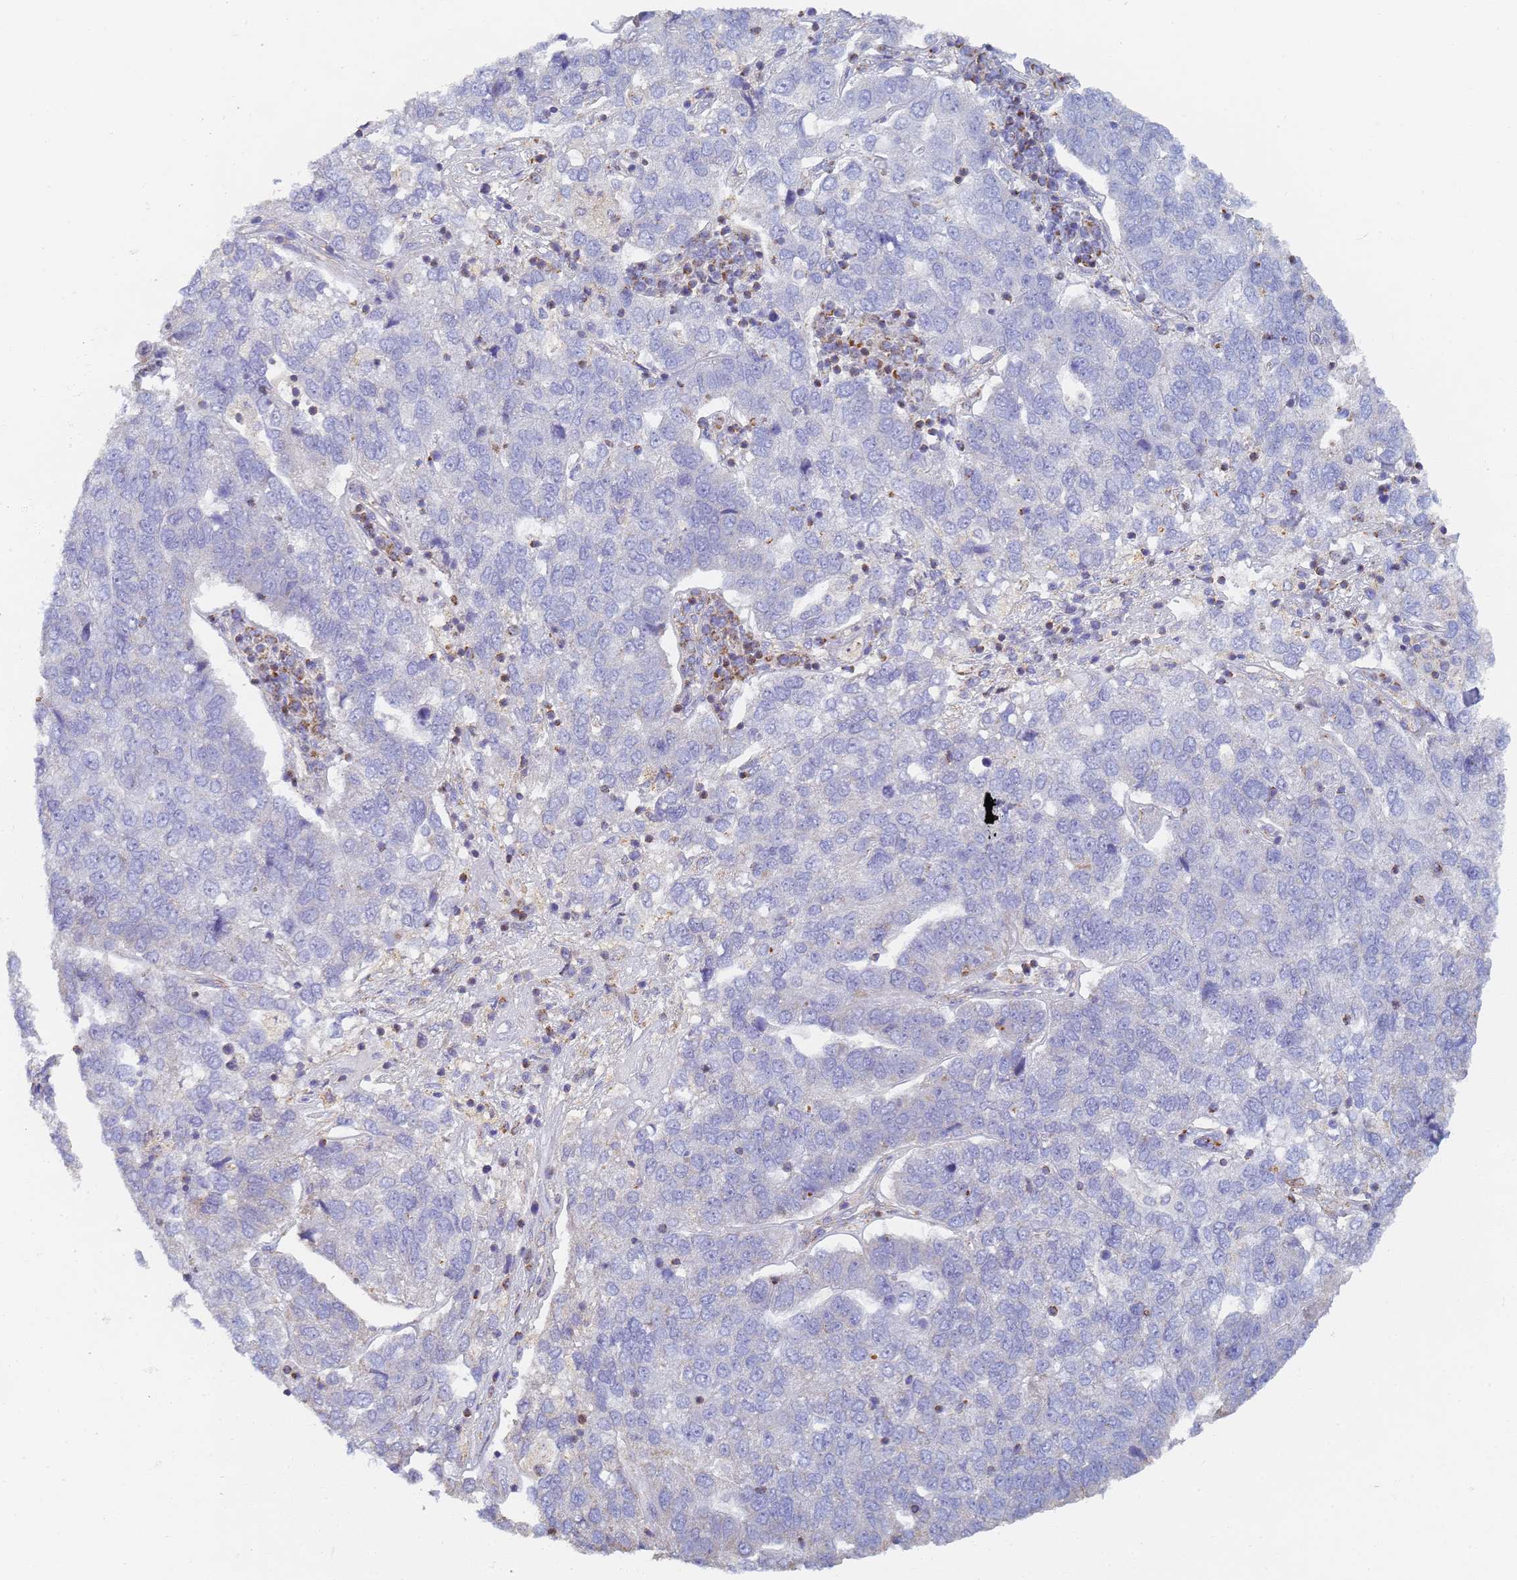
{"staining": {"intensity": "negative", "quantity": "none", "location": "none"}, "tissue": "pancreatic cancer", "cell_type": "Tumor cells", "image_type": "cancer", "snomed": [{"axis": "morphology", "description": "Adenocarcinoma, NOS"}, {"axis": "topography", "description": "Pancreas"}], "caption": "Photomicrograph shows no protein expression in tumor cells of pancreatic adenocarcinoma tissue.", "gene": "UTP23", "patient": {"sex": "female", "age": 61}}